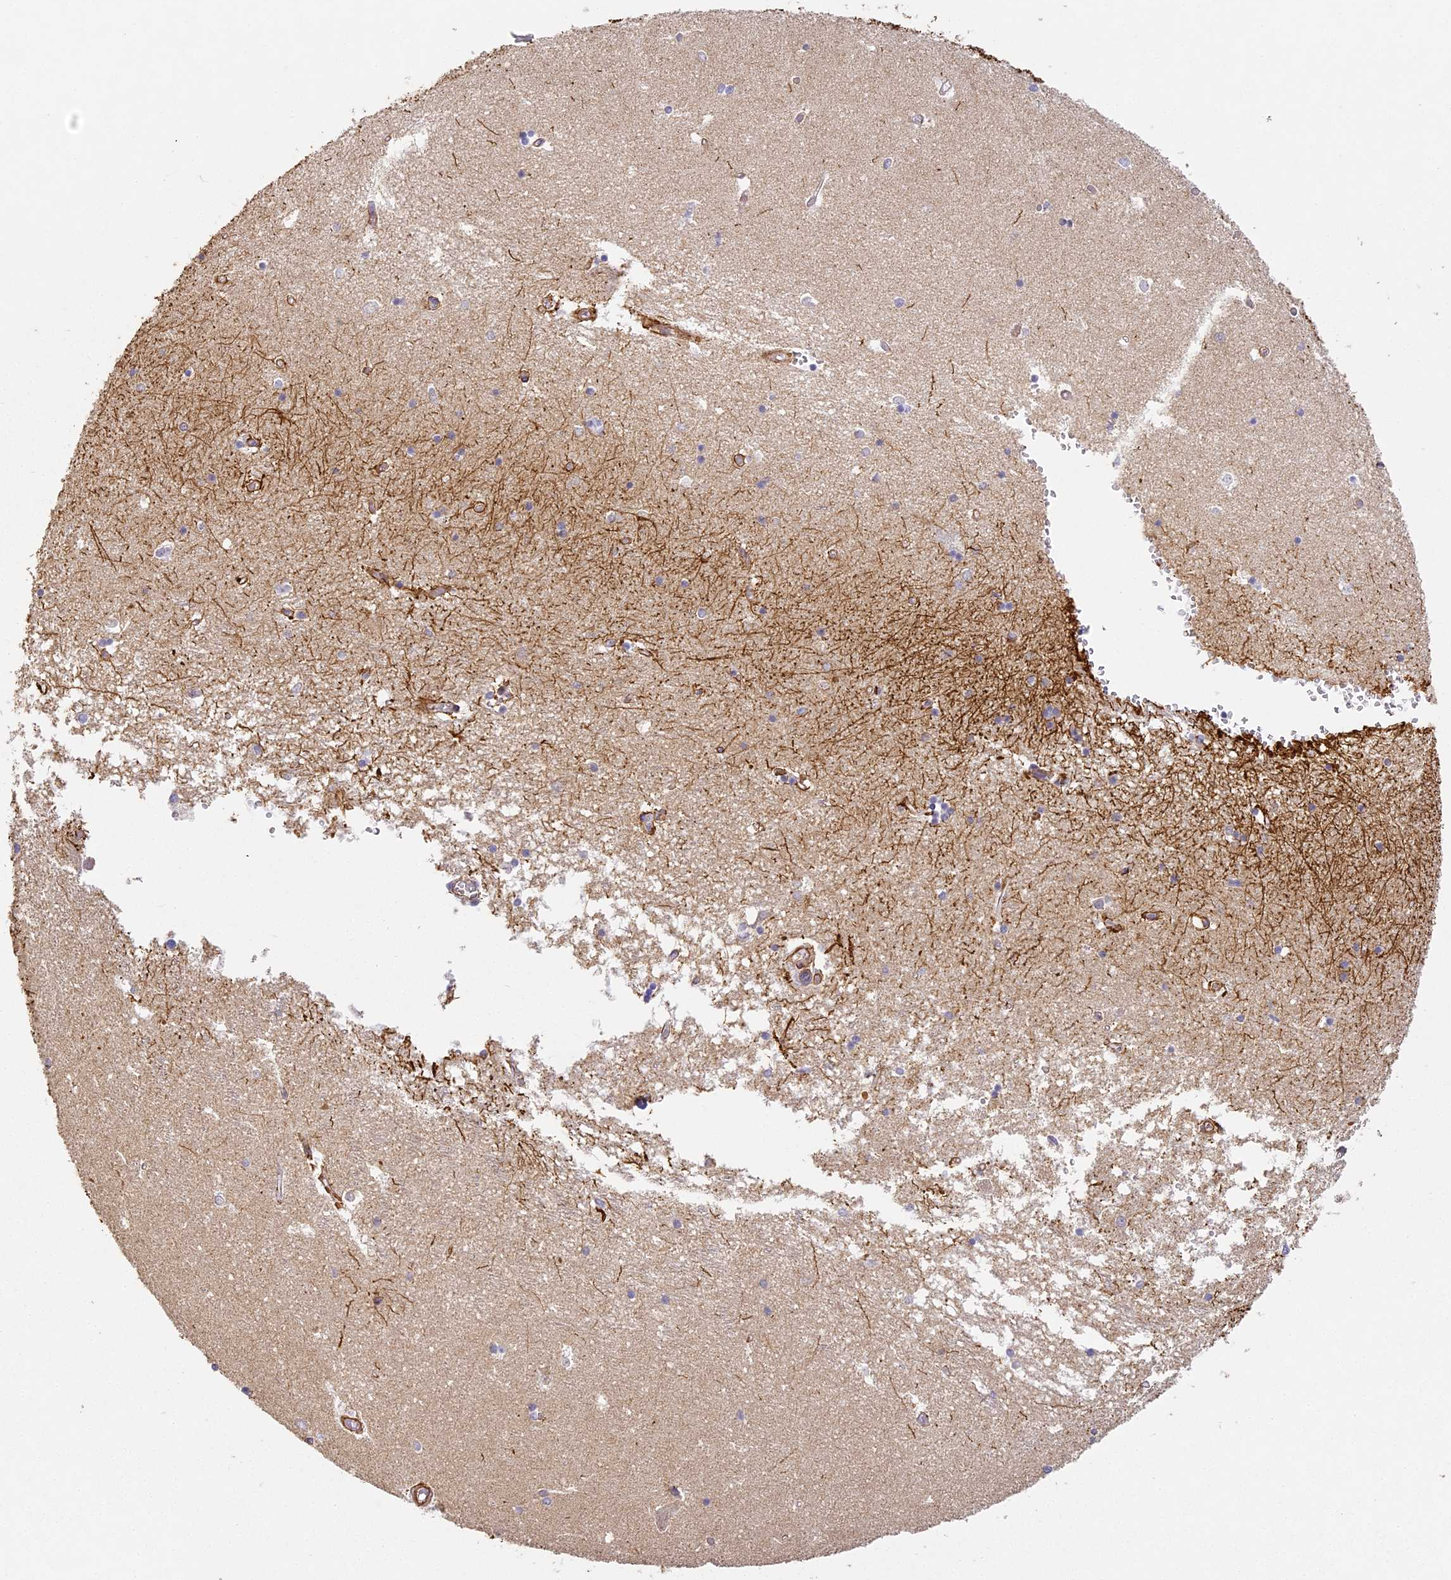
{"staining": {"intensity": "strong", "quantity": "<25%", "location": "cytoplasmic/membranous"}, "tissue": "hippocampus", "cell_type": "Glial cells", "image_type": "normal", "snomed": [{"axis": "morphology", "description": "Normal tissue, NOS"}, {"axis": "topography", "description": "Hippocampus"}], "caption": "Immunohistochemical staining of unremarkable human hippocampus demonstrates strong cytoplasmic/membranous protein staining in about <25% of glial cells. (DAB = brown stain, brightfield microscopy at high magnification).", "gene": "MED28", "patient": {"sex": "male", "age": 45}}